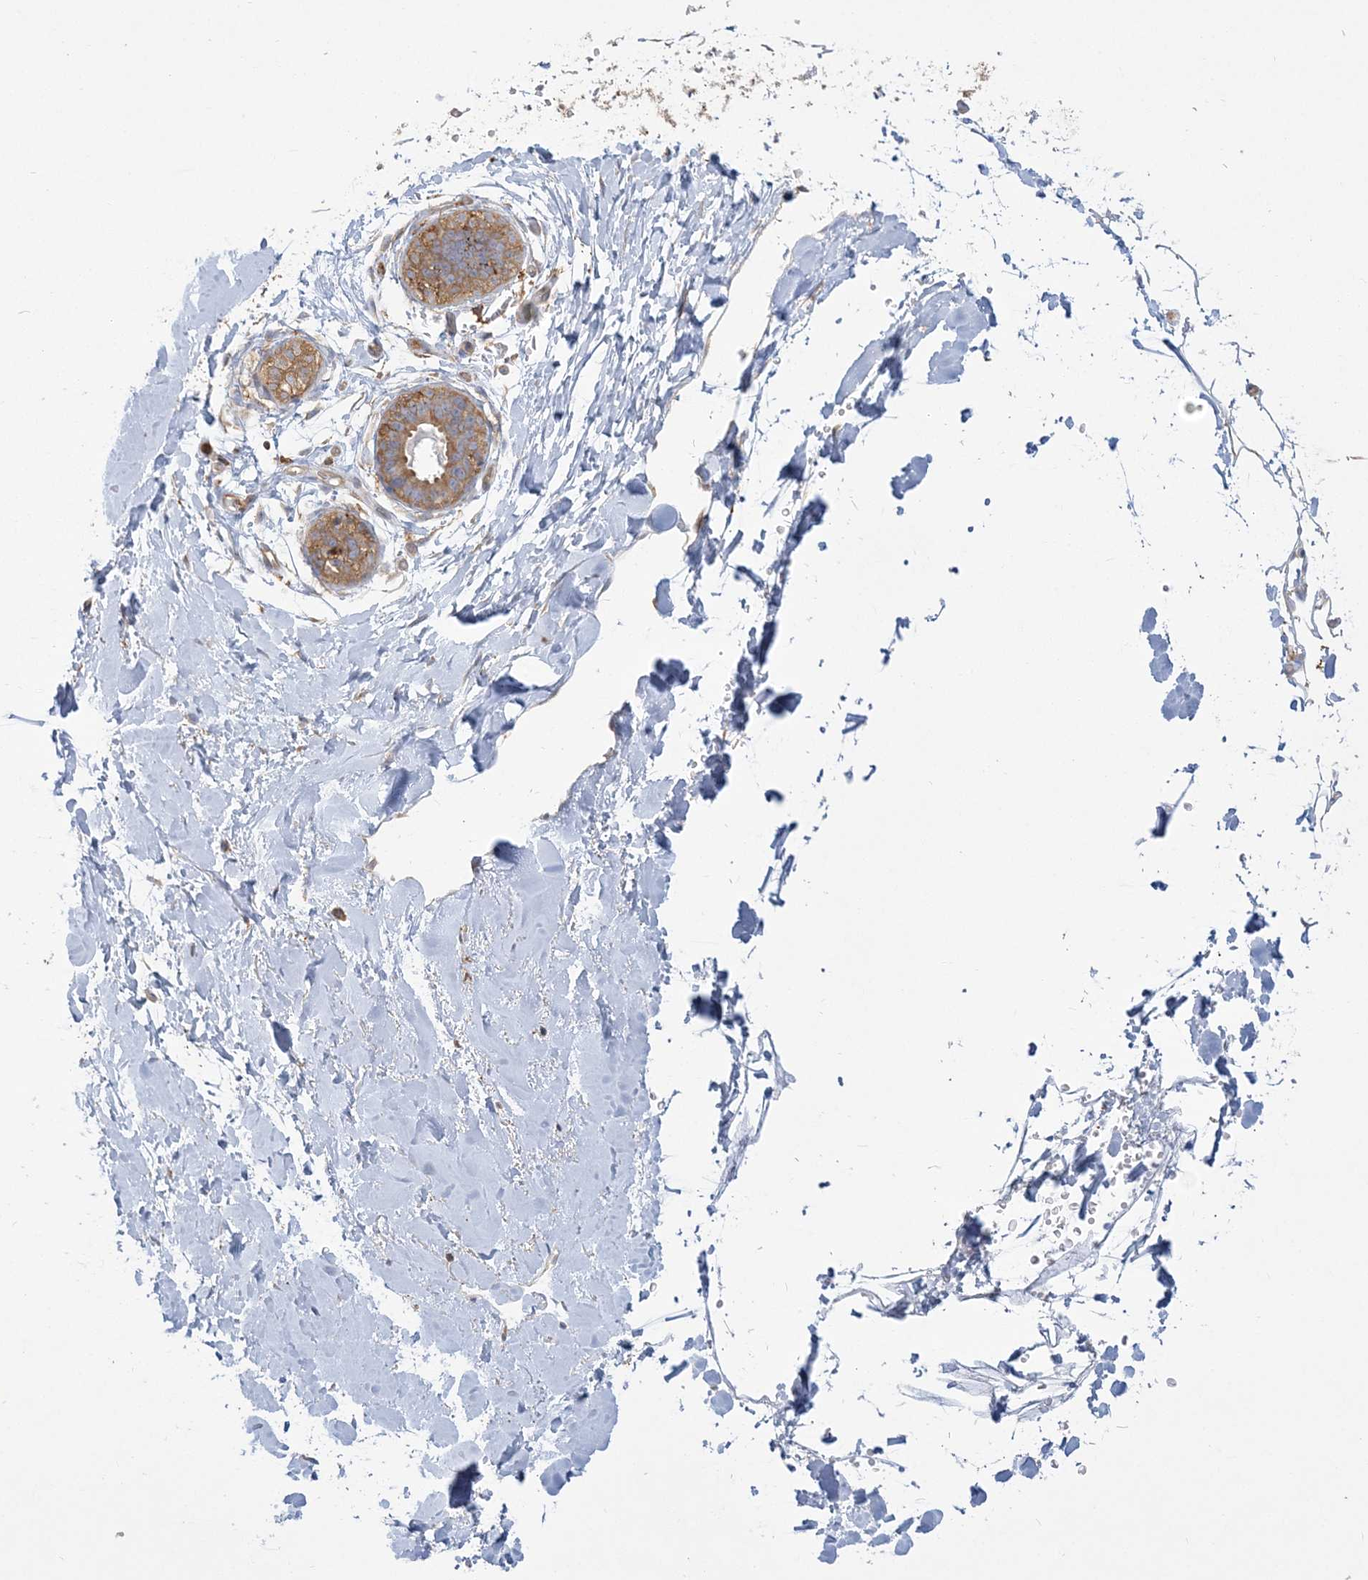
{"staining": {"intensity": "weak", "quantity": "25%-75%", "location": "cytoplasmic/membranous"}, "tissue": "soft tissue", "cell_type": "Chondrocytes", "image_type": "normal", "snomed": [{"axis": "morphology", "description": "Normal tissue, NOS"}, {"axis": "topography", "description": "Breast"}], "caption": "Soft tissue stained with a protein marker reveals weak staining in chondrocytes.", "gene": "ANKS1A", "patient": {"sex": "female", "age": 26}}